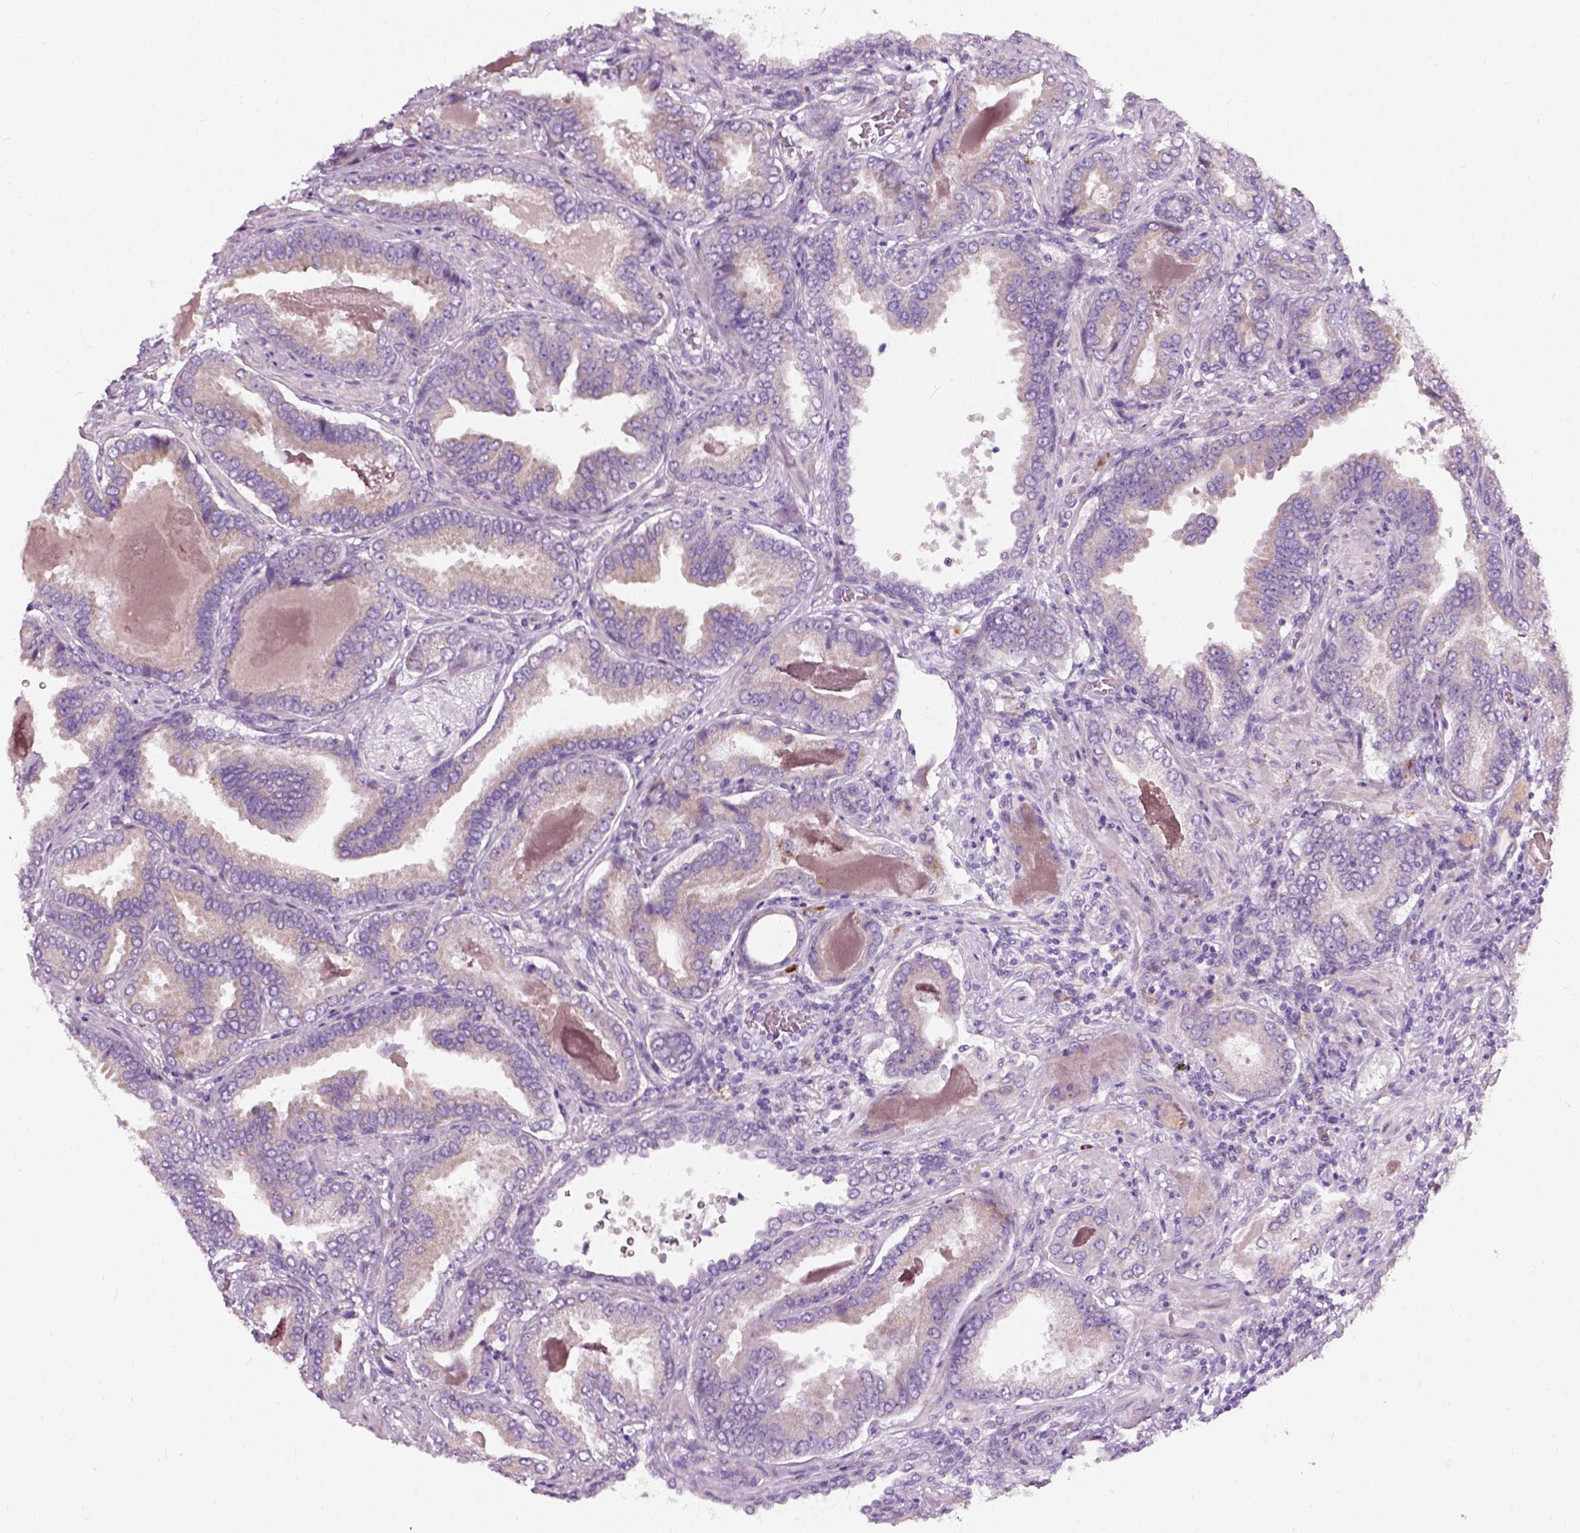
{"staining": {"intensity": "negative", "quantity": "none", "location": "none"}, "tissue": "prostate cancer", "cell_type": "Tumor cells", "image_type": "cancer", "snomed": [{"axis": "morphology", "description": "Adenocarcinoma, NOS"}, {"axis": "topography", "description": "Prostate"}], "caption": "The histopathology image exhibits no significant positivity in tumor cells of prostate adenocarcinoma.", "gene": "TRIM72", "patient": {"sex": "male", "age": 64}}